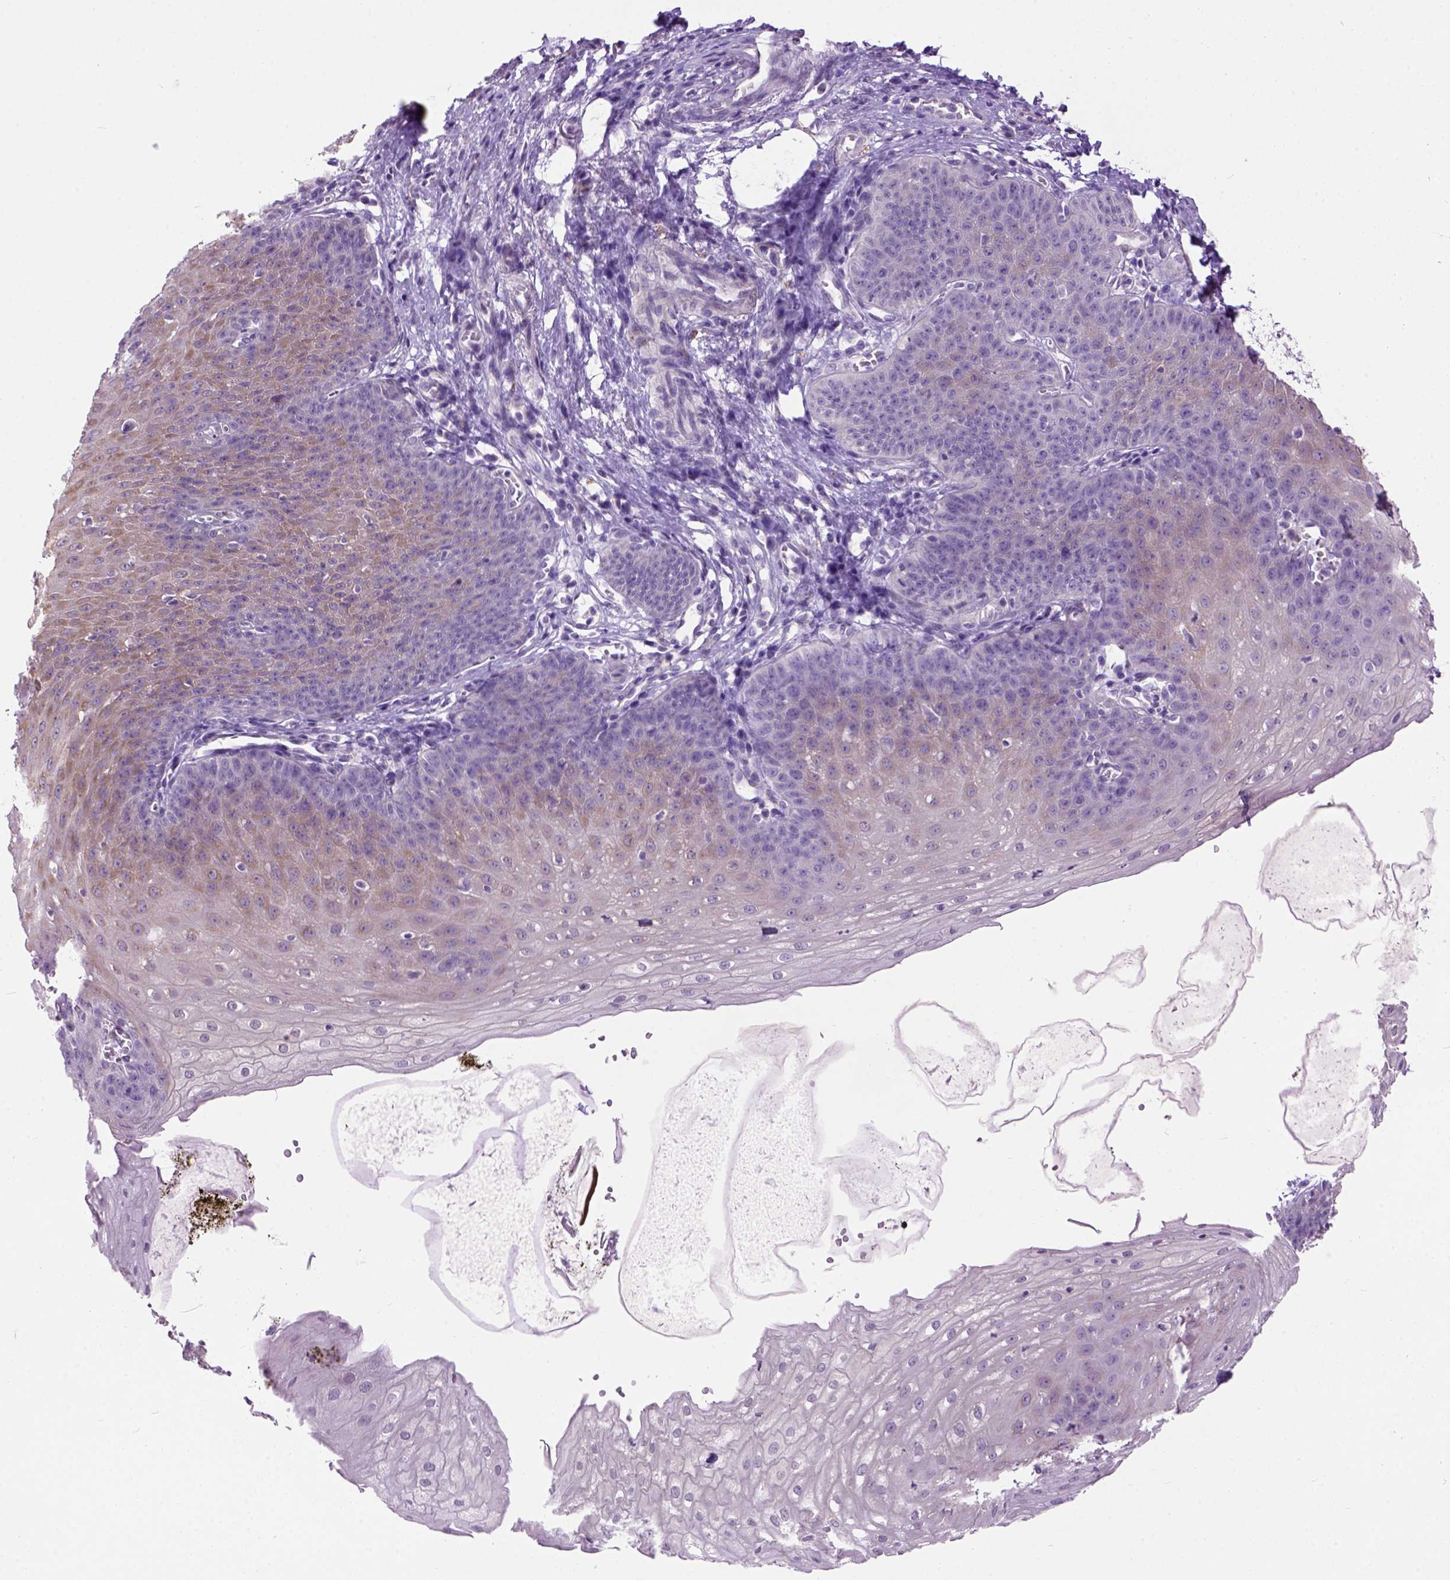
{"staining": {"intensity": "weak", "quantity": "25%-75%", "location": "cytoplasmic/membranous"}, "tissue": "esophagus", "cell_type": "Squamous epithelial cells", "image_type": "normal", "snomed": [{"axis": "morphology", "description": "Normal tissue, NOS"}, {"axis": "topography", "description": "Esophagus"}], "caption": "Protein staining by IHC reveals weak cytoplasmic/membranous expression in approximately 25%-75% of squamous epithelial cells in normal esophagus.", "gene": "MAPT", "patient": {"sex": "male", "age": 71}}